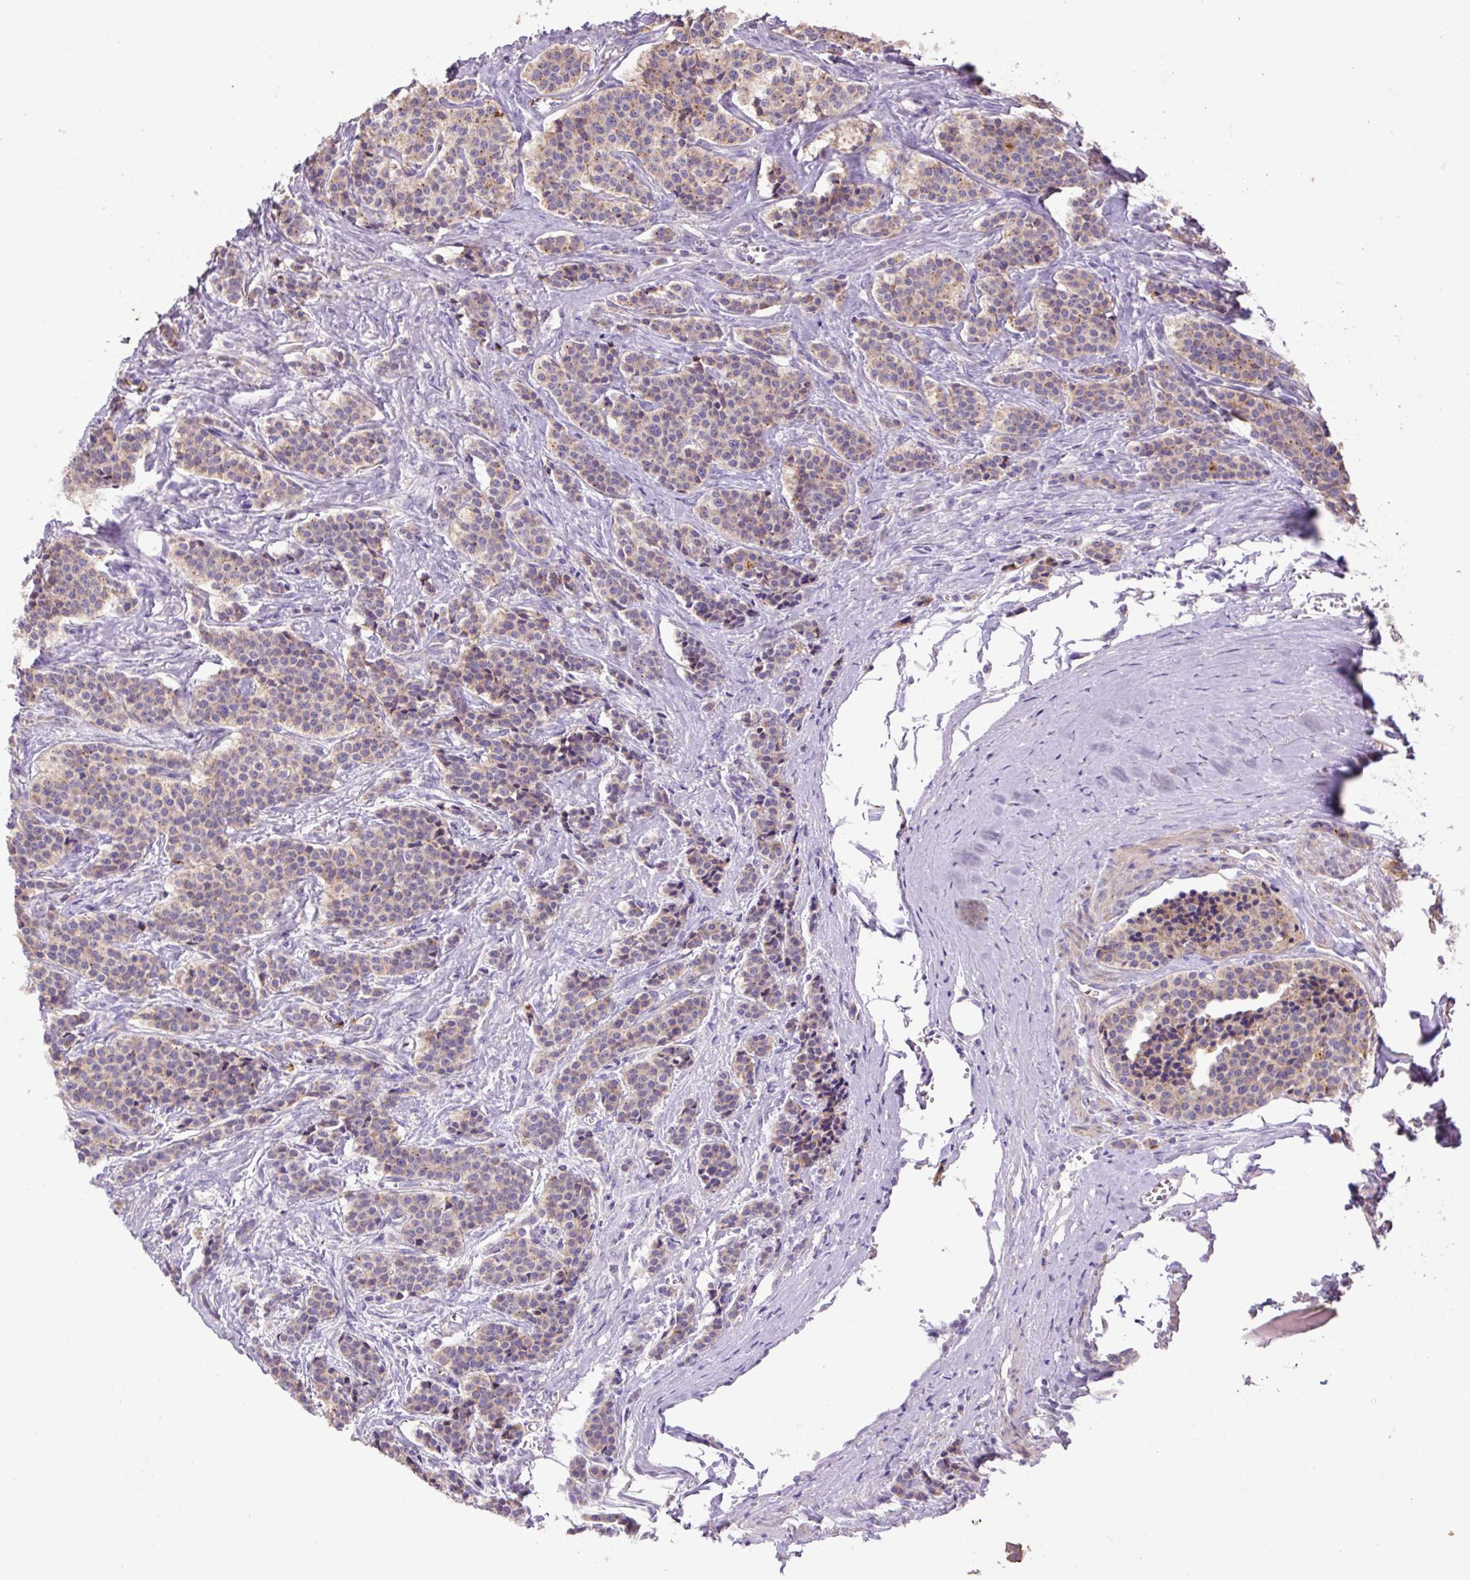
{"staining": {"intensity": "weak", "quantity": "25%-75%", "location": "cytoplasmic/membranous"}, "tissue": "carcinoid", "cell_type": "Tumor cells", "image_type": "cancer", "snomed": [{"axis": "morphology", "description": "Carcinoid, malignant, NOS"}, {"axis": "topography", "description": "Small intestine"}], "caption": "Weak cytoplasmic/membranous expression is appreciated in about 25%-75% of tumor cells in carcinoid. (DAB (3,3'-diaminobenzidine) IHC, brown staining for protein, blue staining for nuclei).", "gene": "ABR", "patient": {"sex": "male", "age": 63}}